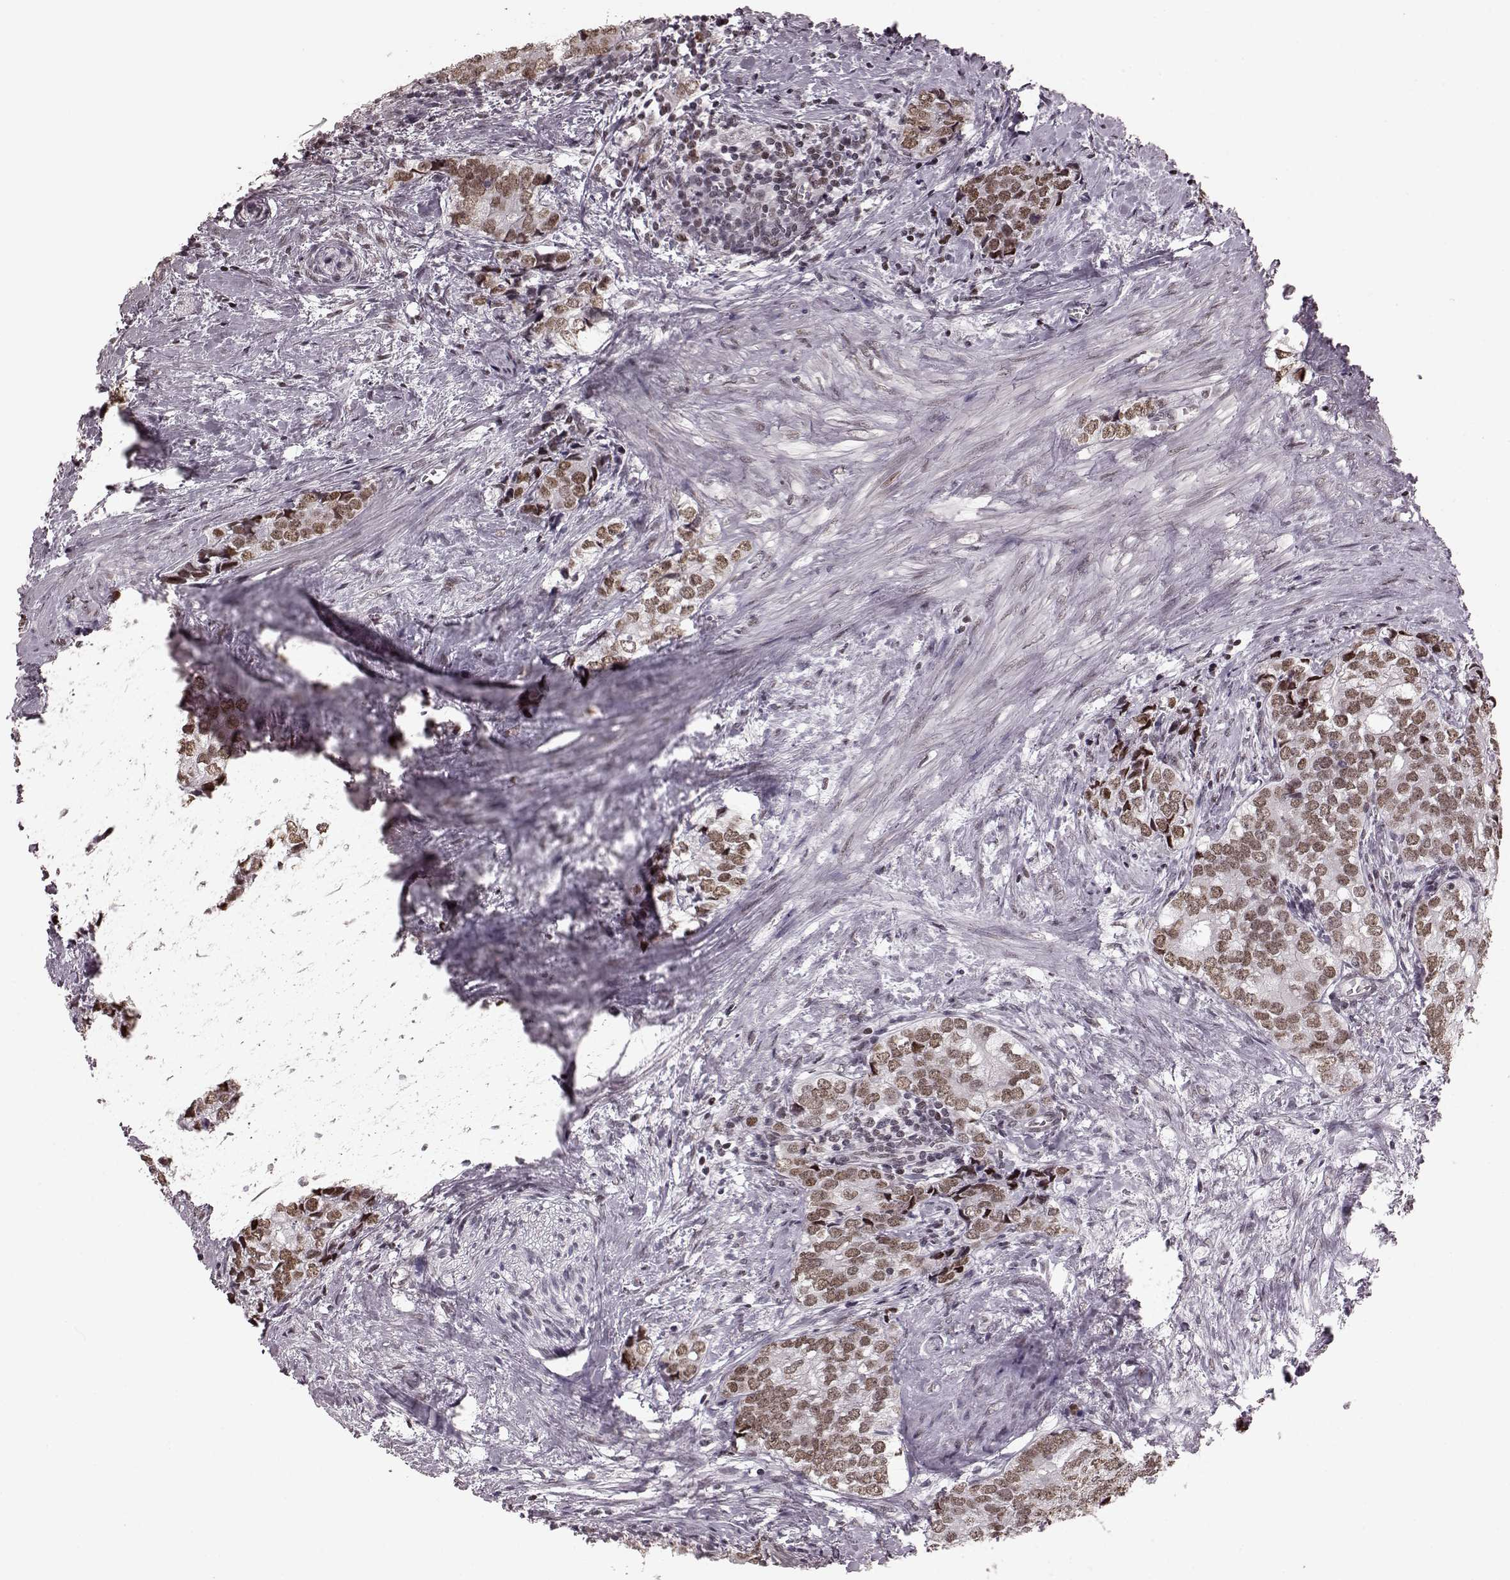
{"staining": {"intensity": "moderate", "quantity": ">75%", "location": "nuclear"}, "tissue": "prostate cancer", "cell_type": "Tumor cells", "image_type": "cancer", "snomed": [{"axis": "morphology", "description": "Adenocarcinoma, NOS"}, {"axis": "topography", "description": "Prostate and seminal vesicle, NOS"}], "caption": "Tumor cells display medium levels of moderate nuclear positivity in approximately >75% of cells in adenocarcinoma (prostate).", "gene": "NR2C1", "patient": {"sex": "male", "age": 63}}